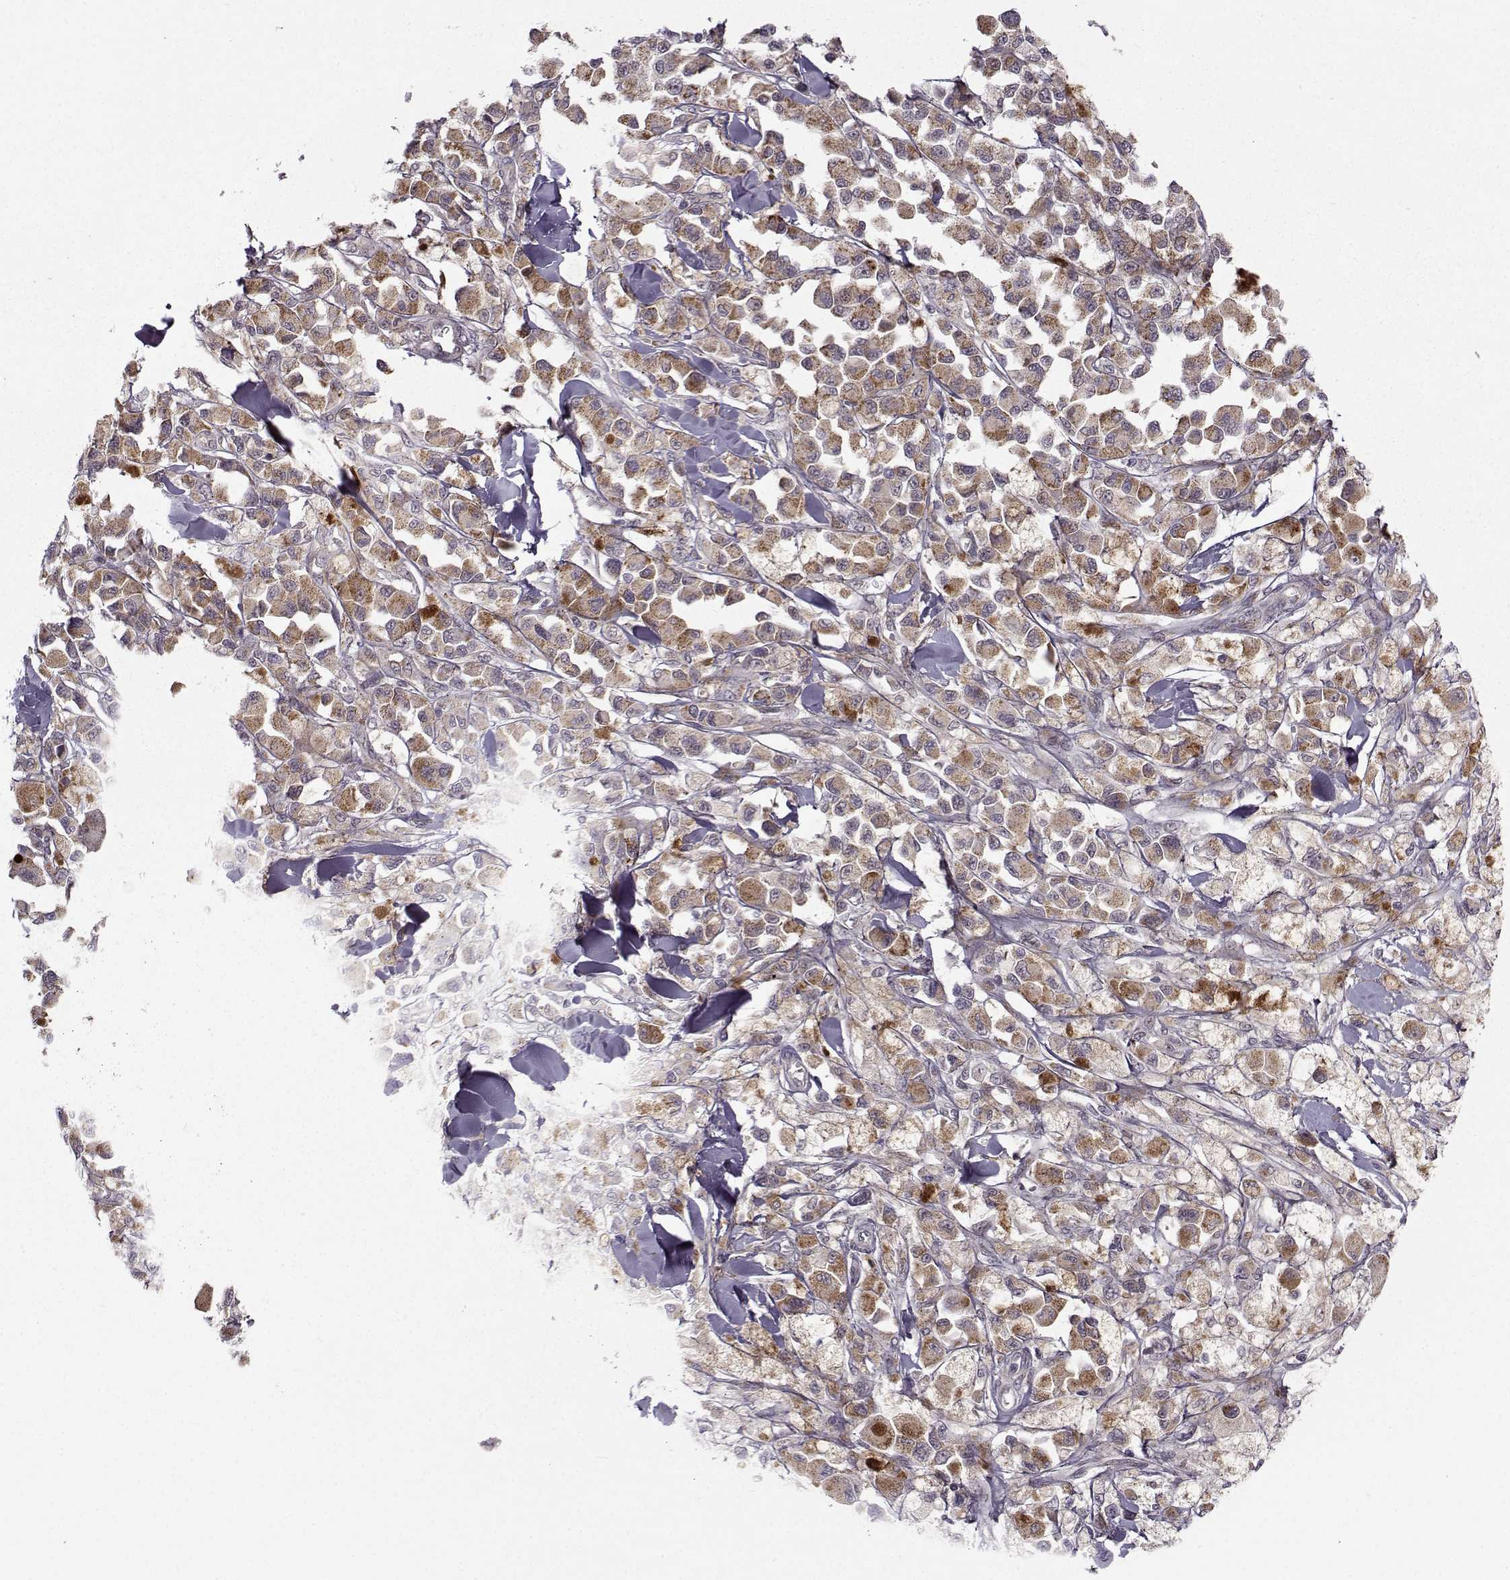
{"staining": {"intensity": "moderate", "quantity": ">75%", "location": "cytoplasmic/membranous"}, "tissue": "melanoma", "cell_type": "Tumor cells", "image_type": "cancer", "snomed": [{"axis": "morphology", "description": "Malignant melanoma, NOS"}, {"axis": "topography", "description": "Skin"}], "caption": "Malignant melanoma stained for a protein (brown) shows moderate cytoplasmic/membranous positive staining in approximately >75% of tumor cells.", "gene": "NECAB3", "patient": {"sex": "female", "age": 58}}